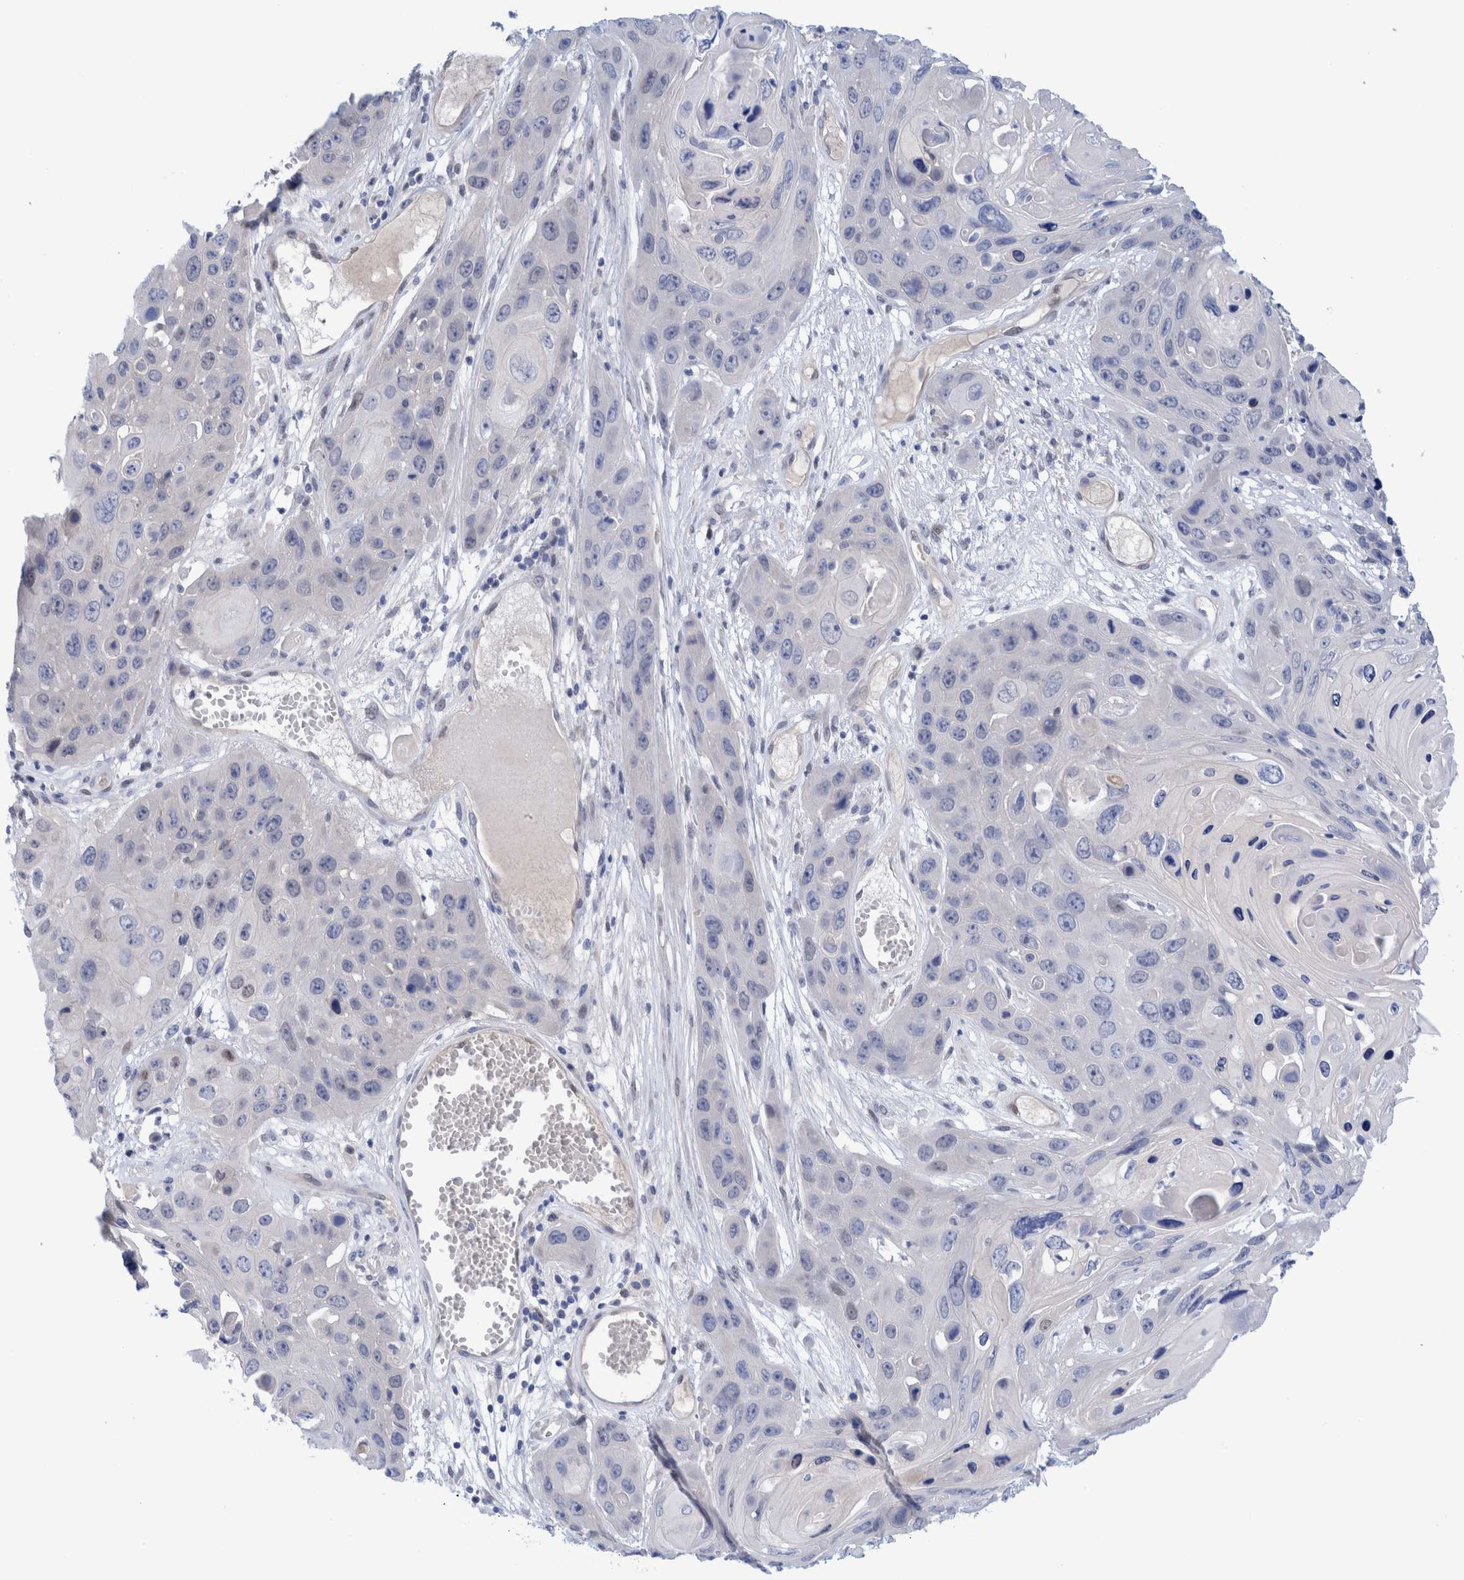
{"staining": {"intensity": "negative", "quantity": "none", "location": "none"}, "tissue": "skin cancer", "cell_type": "Tumor cells", "image_type": "cancer", "snomed": [{"axis": "morphology", "description": "Squamous cell carcinoma, NOS"}, {"axis": "topography", "description": "Skin"}], "caption": "Tumor cells show no significant expression in skin squamous cell carcinoma.", "gene": "PFAS", "patient": {"sex": "male", "age": 55}}